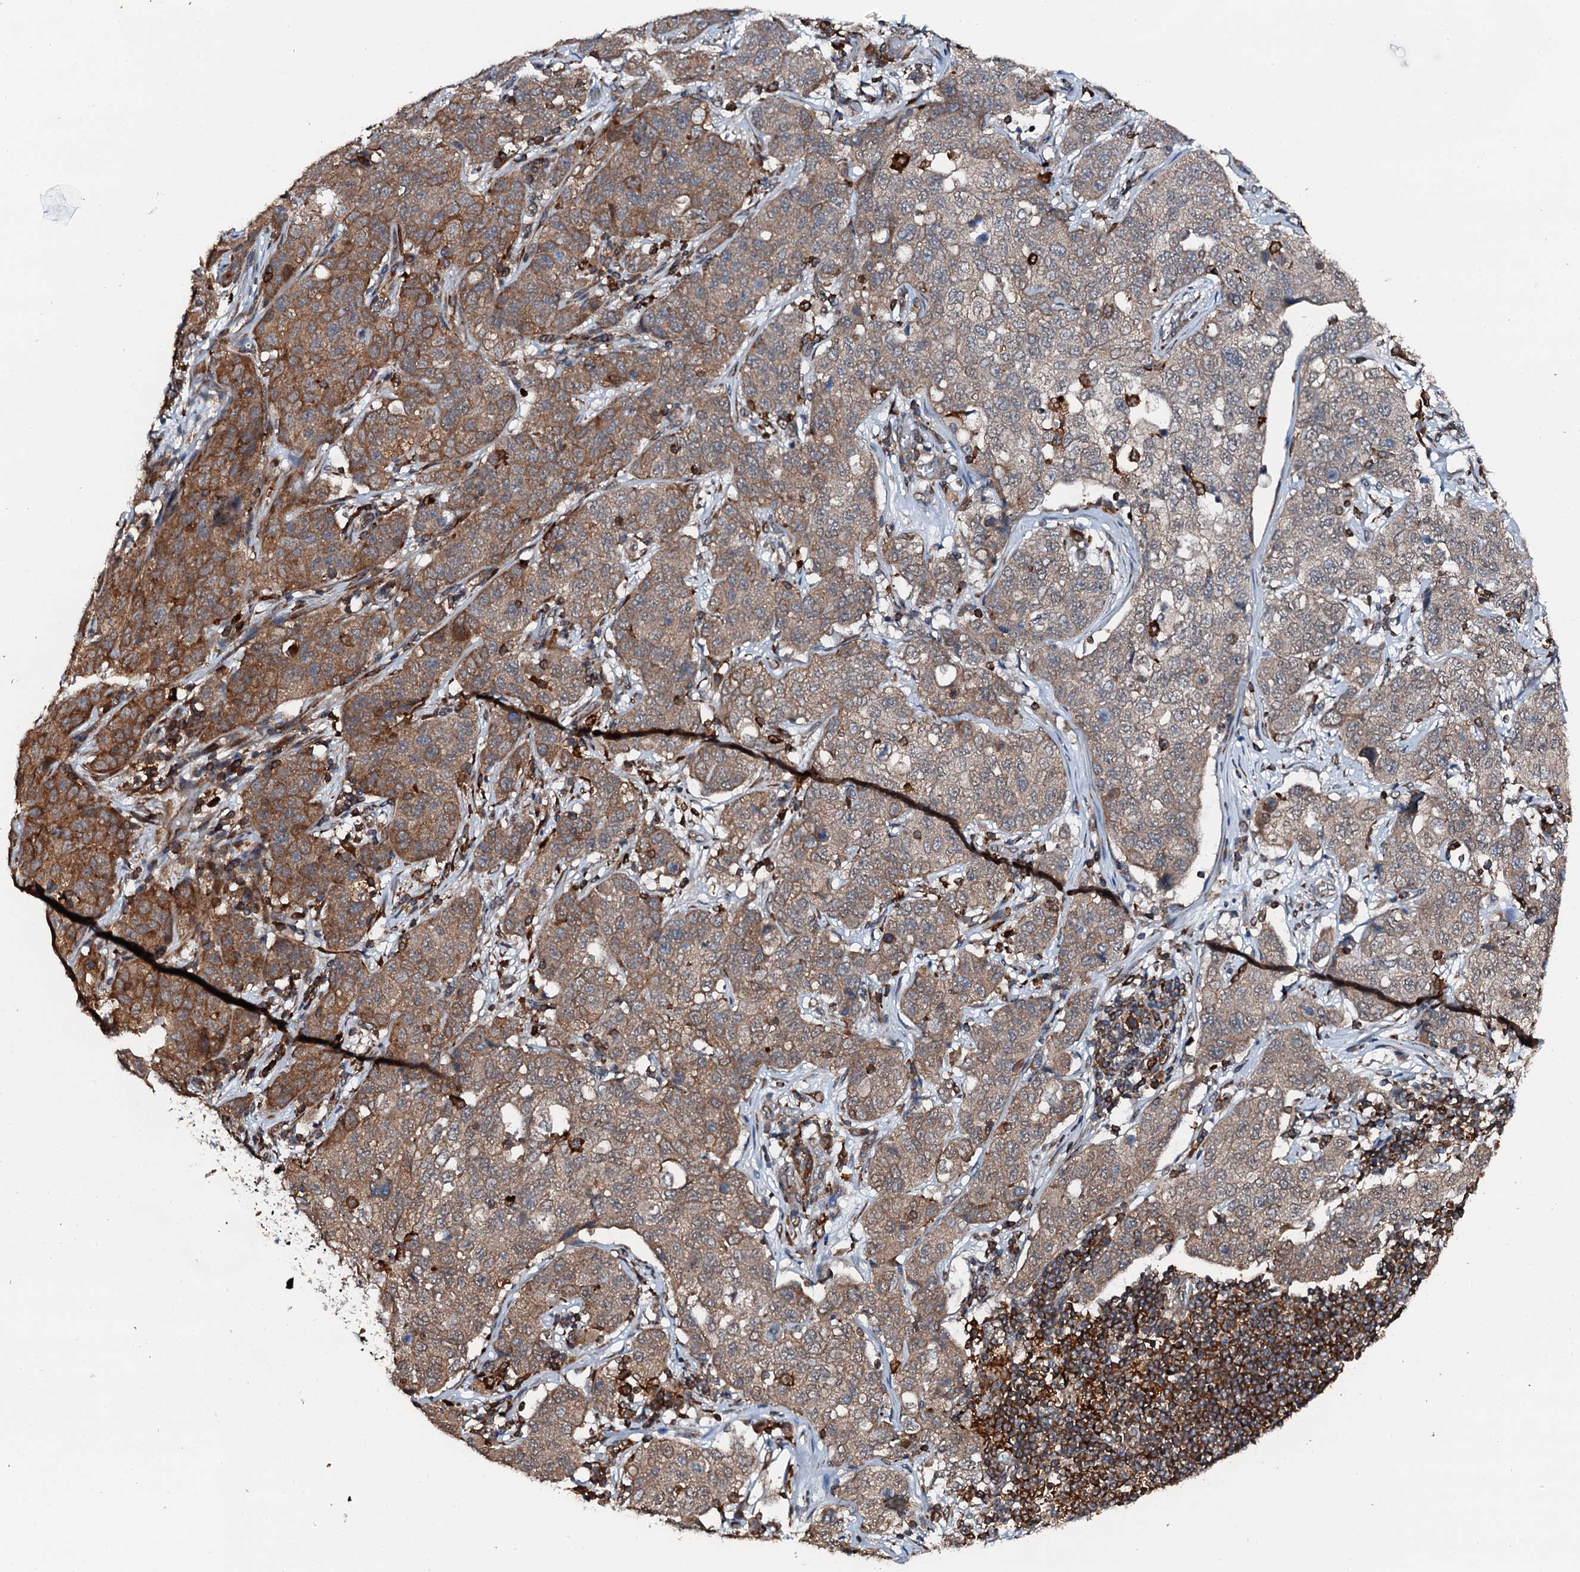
{"staining": {"intensity": "moderate", "quantity": ">75%", "location": "cytoplasmic/membranous"}, "tissue": "stomach cancer", "cell_type": "Tumor cells", "image_type": "cancer", "snomed": [{"axis": "morphology", "description": "Normal tissue, NOS"}, {"axis": "morphology", "description": "Adenocarcinoma, NOS"}, {"axis": "topography", "description": "Lymph node"}, {"axis": "topography", "description": "Stomach"}], "caption": "Stomach cancer (adenocarcinoma) tissue demonstrates moderate cytoplasmic/membranous staining in approximately >75% of tumor cells, visualized by immunohistochemistry.", "gene": "EDC4", "patient": {"sex": "male", "age": 48}}